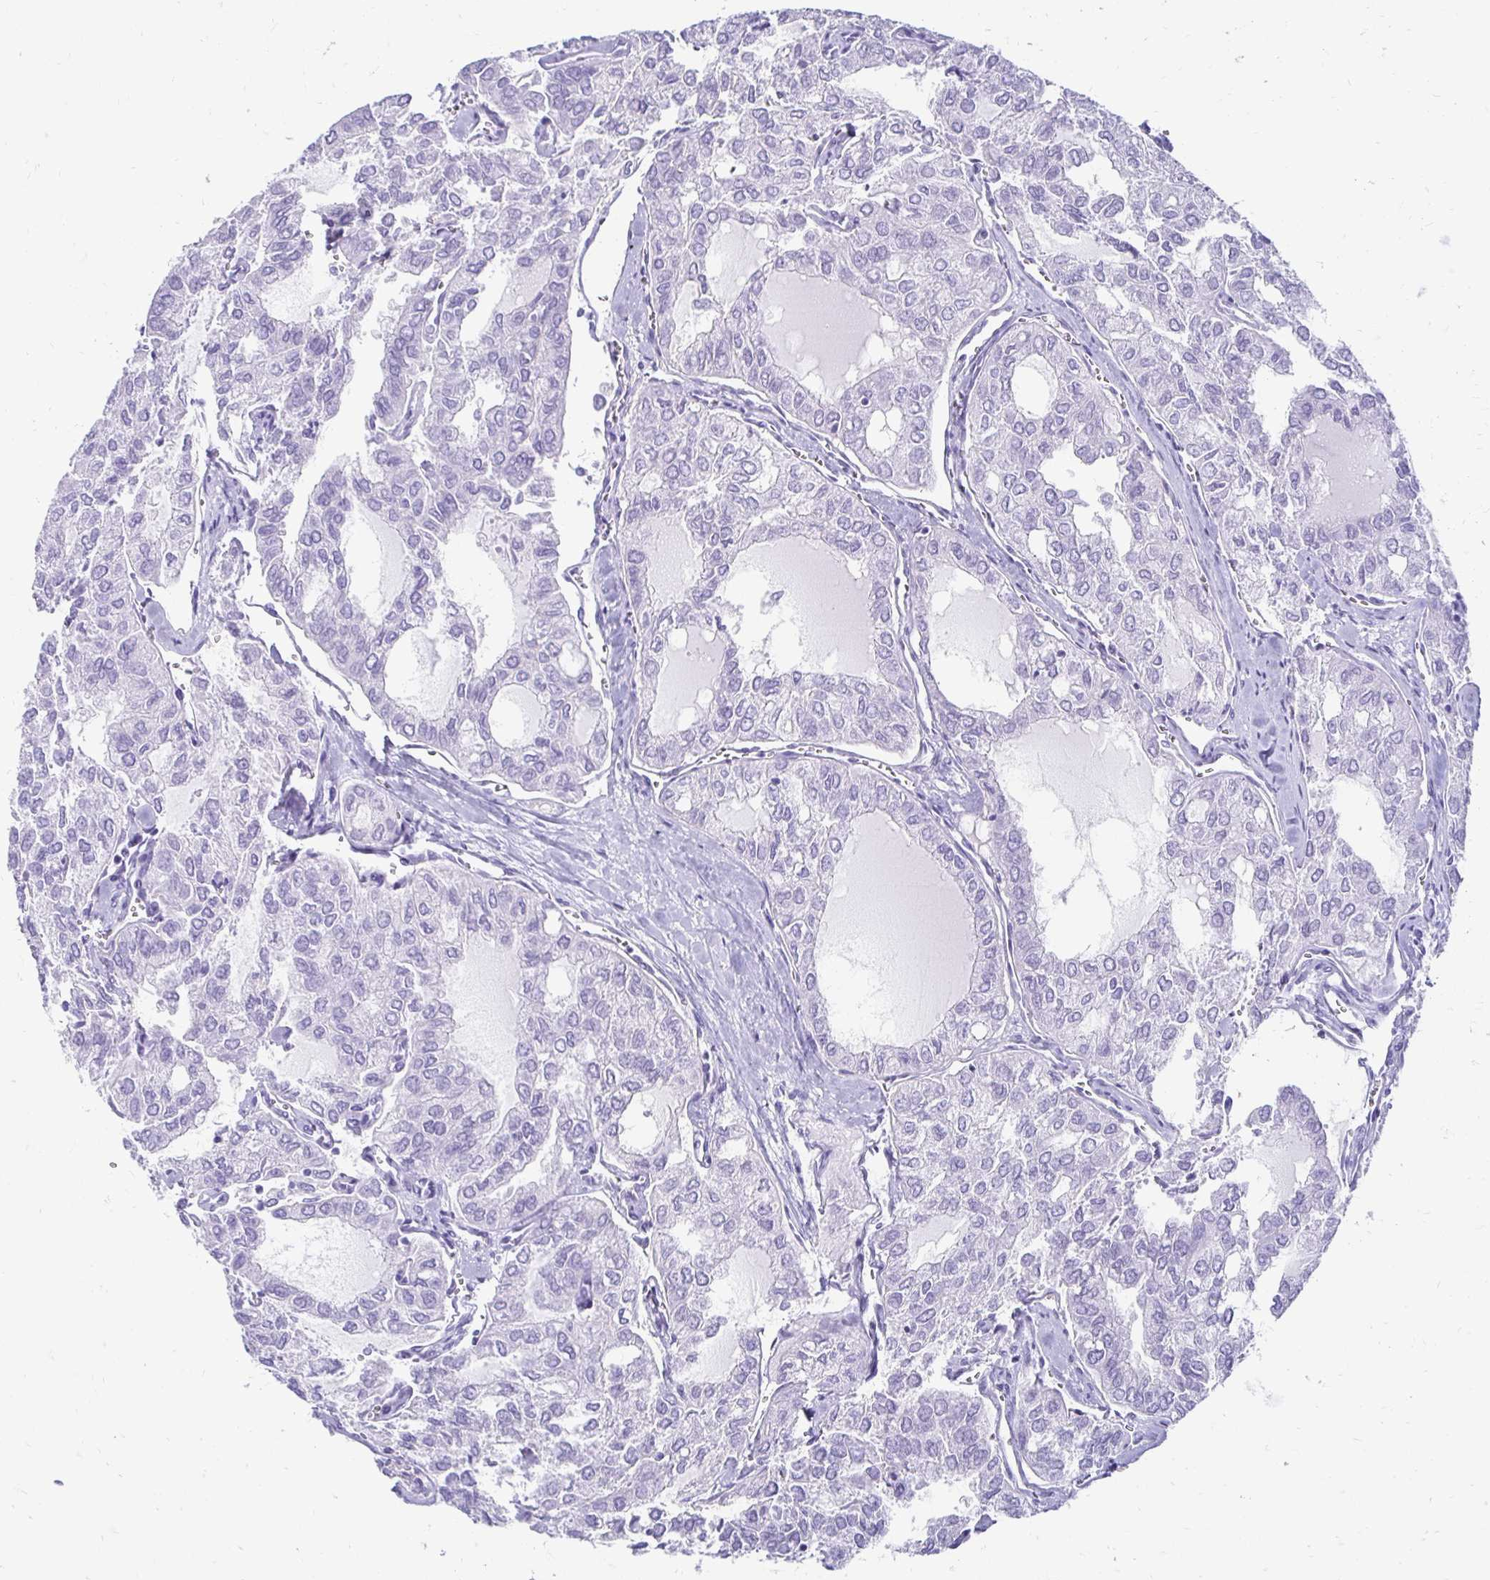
{"staining": {"intensity": "negative", "quantity": "none", "location": "none"}, "tissue": "thyroid cancer", "cell_type": "Tumor cells", "image_type": "cancer", "snomed": [{"axis": "morphology", "description": "Follicular adenoma carcinoma, NOS"}, {"axis": "topography", "description": "Thyroid gland"}], "caption": "DAB immunohistochemical staining of thyroid cancer displays no significant expression in tumor cells.", "gene": "CST6", "patient": {"sex": "male", "age": 75}}